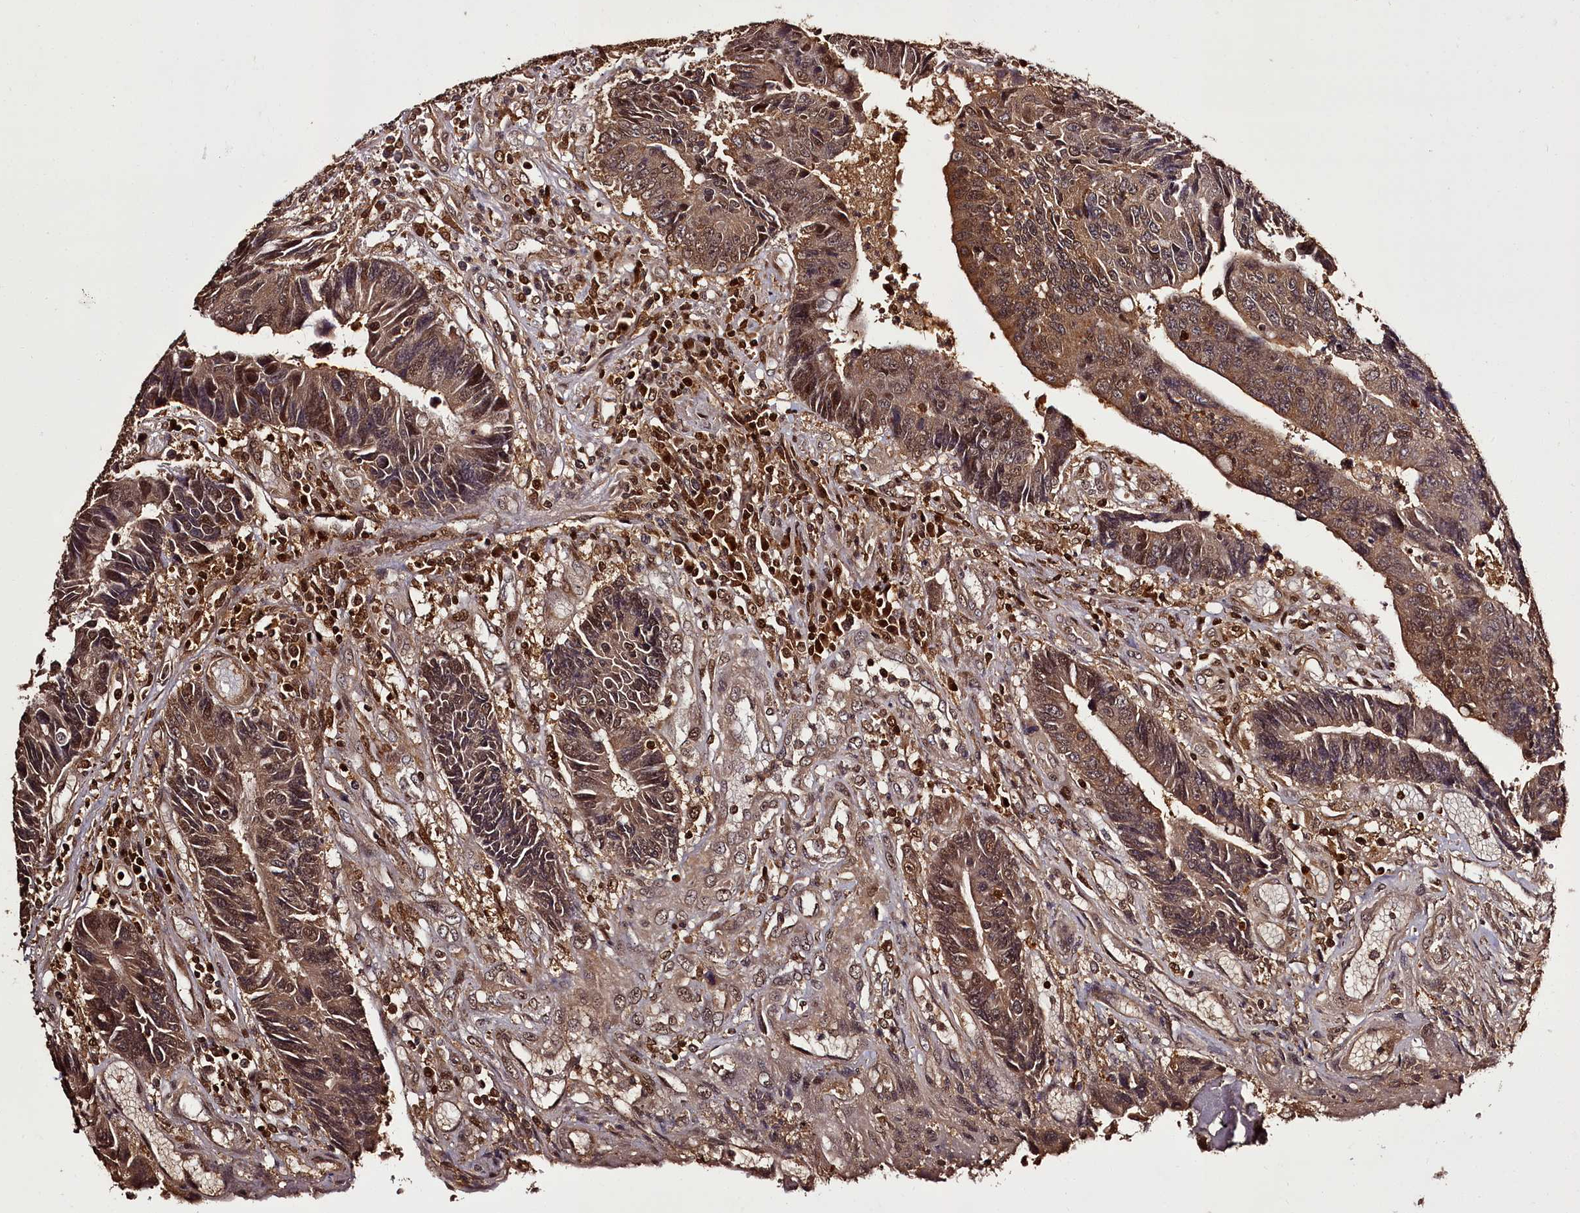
{"staining": {"intensity": "moderate", "quantity": ">75%", "location": "cytoplasmic/membranous,nuclear"}, "tissue": "colorectal cancer", "cell_type": "Tumor cells", "image_type": "cancer", "snomed": [{"axis": "morphology", "description": "Adenocarcinoma, NOS"}, {"axis": "topography", "description": "Rectum"}], "caption": "Brown immunohistochemical staining in adenocarcinoma (colorectal) displays moderate cytoplasmic/membranous and nuclear expression in about >75% of tumor cells.", "gene": "NPRL2", "patient": {"sex": "male", "age": 84}}